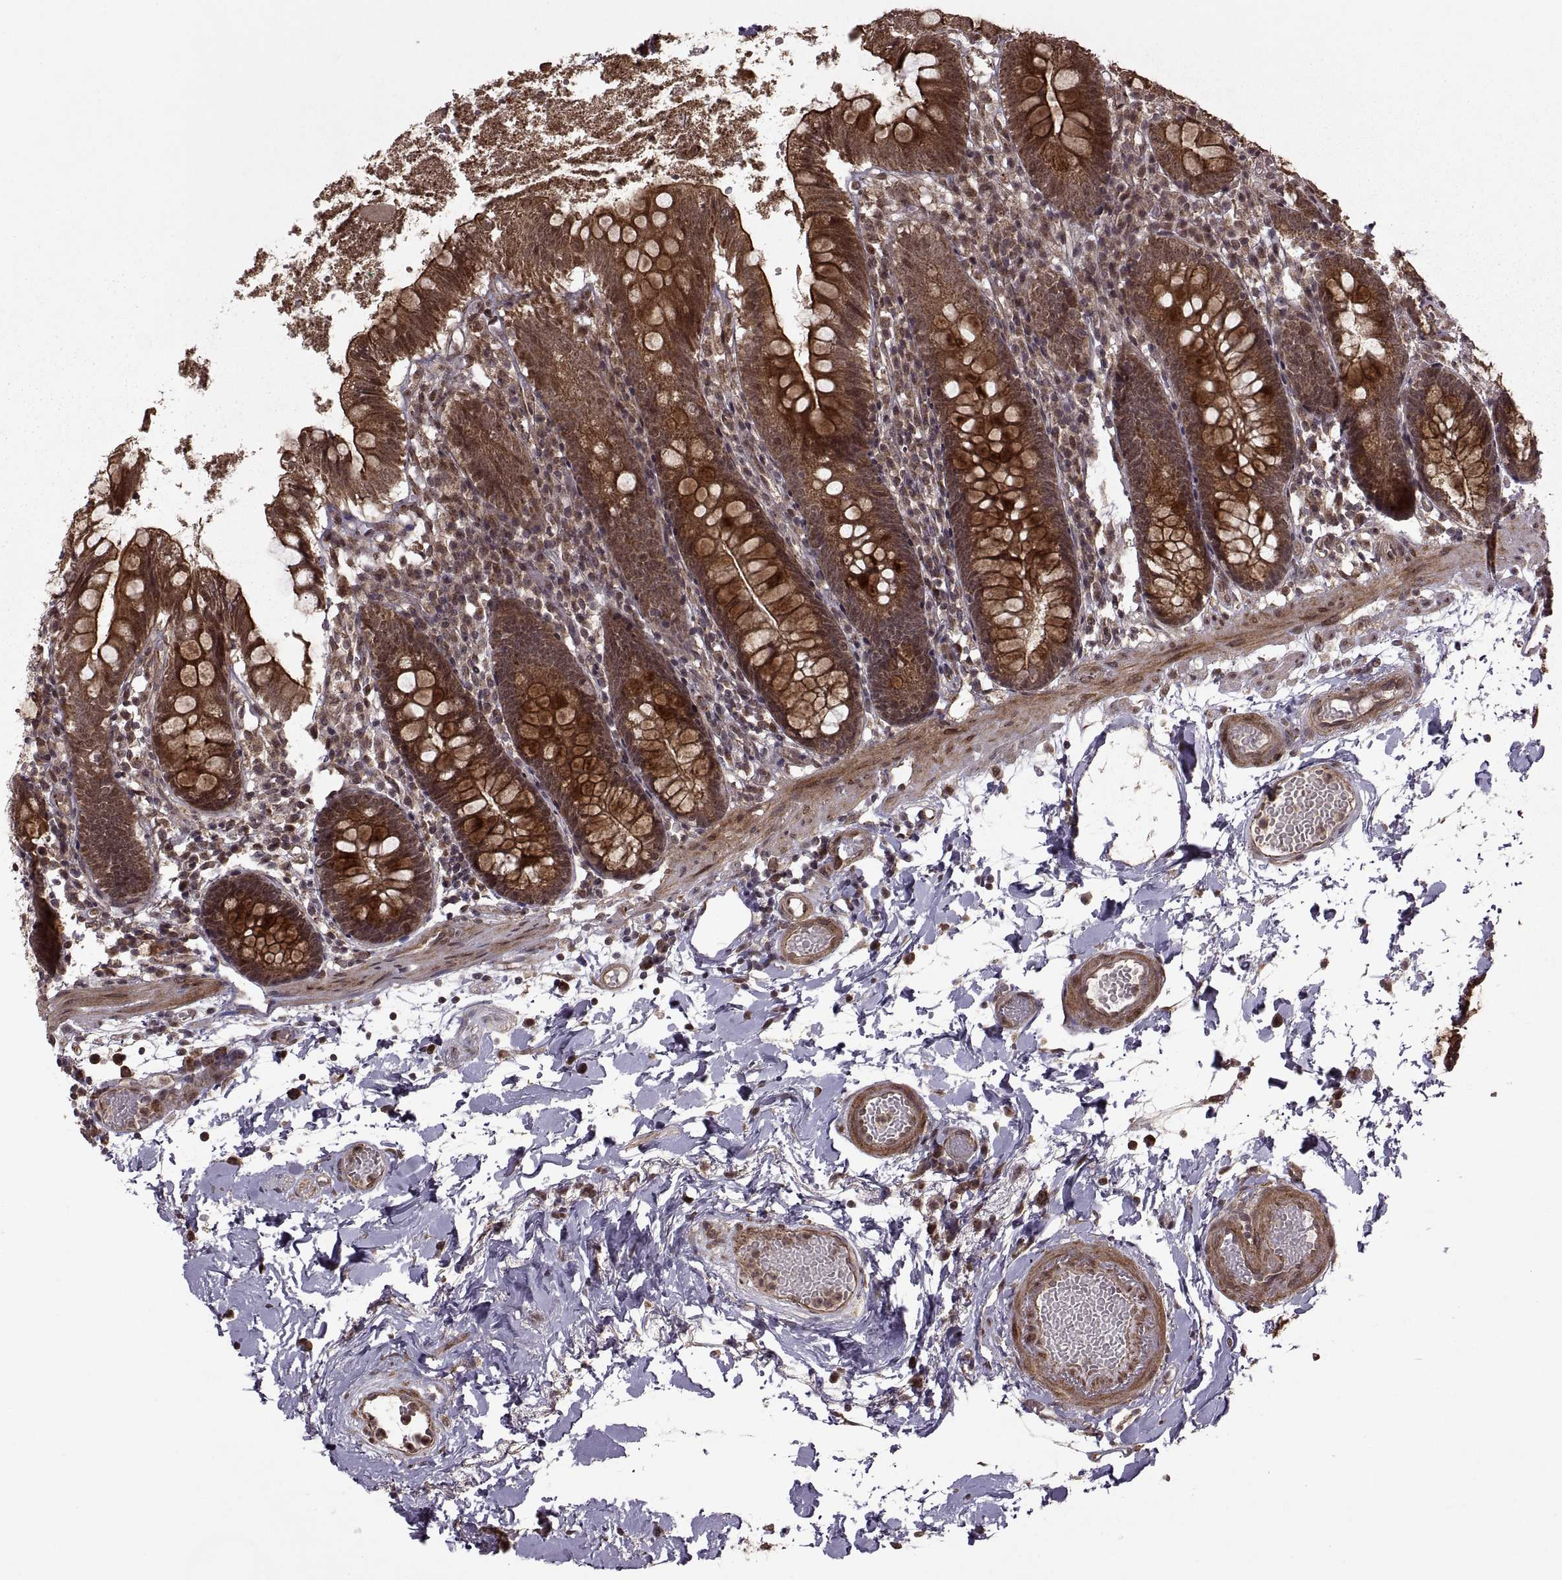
{"staining": {"intensity": "strong", "quantity": ">75%", "location": "cytoplasmic/membranous"}, "tissue": "small intestine", "cell_type": "Glandular cells", "image_type": "normal", "snomed": [{"axis": "morphology", "description": "Normal tissue, NOS"}, {"axis": "topography", "description": "Small intestine"}], "caption": "Protein expression analysis of benign human small intestine reveals strong cytoplasmic/membranous positivity in about >75% of glandular cells. (brown staining indicates protein expression, while blue staining denotes nuclei).", "gene": "PTOV1", "patient": {"sex": "female", "age": 90}}